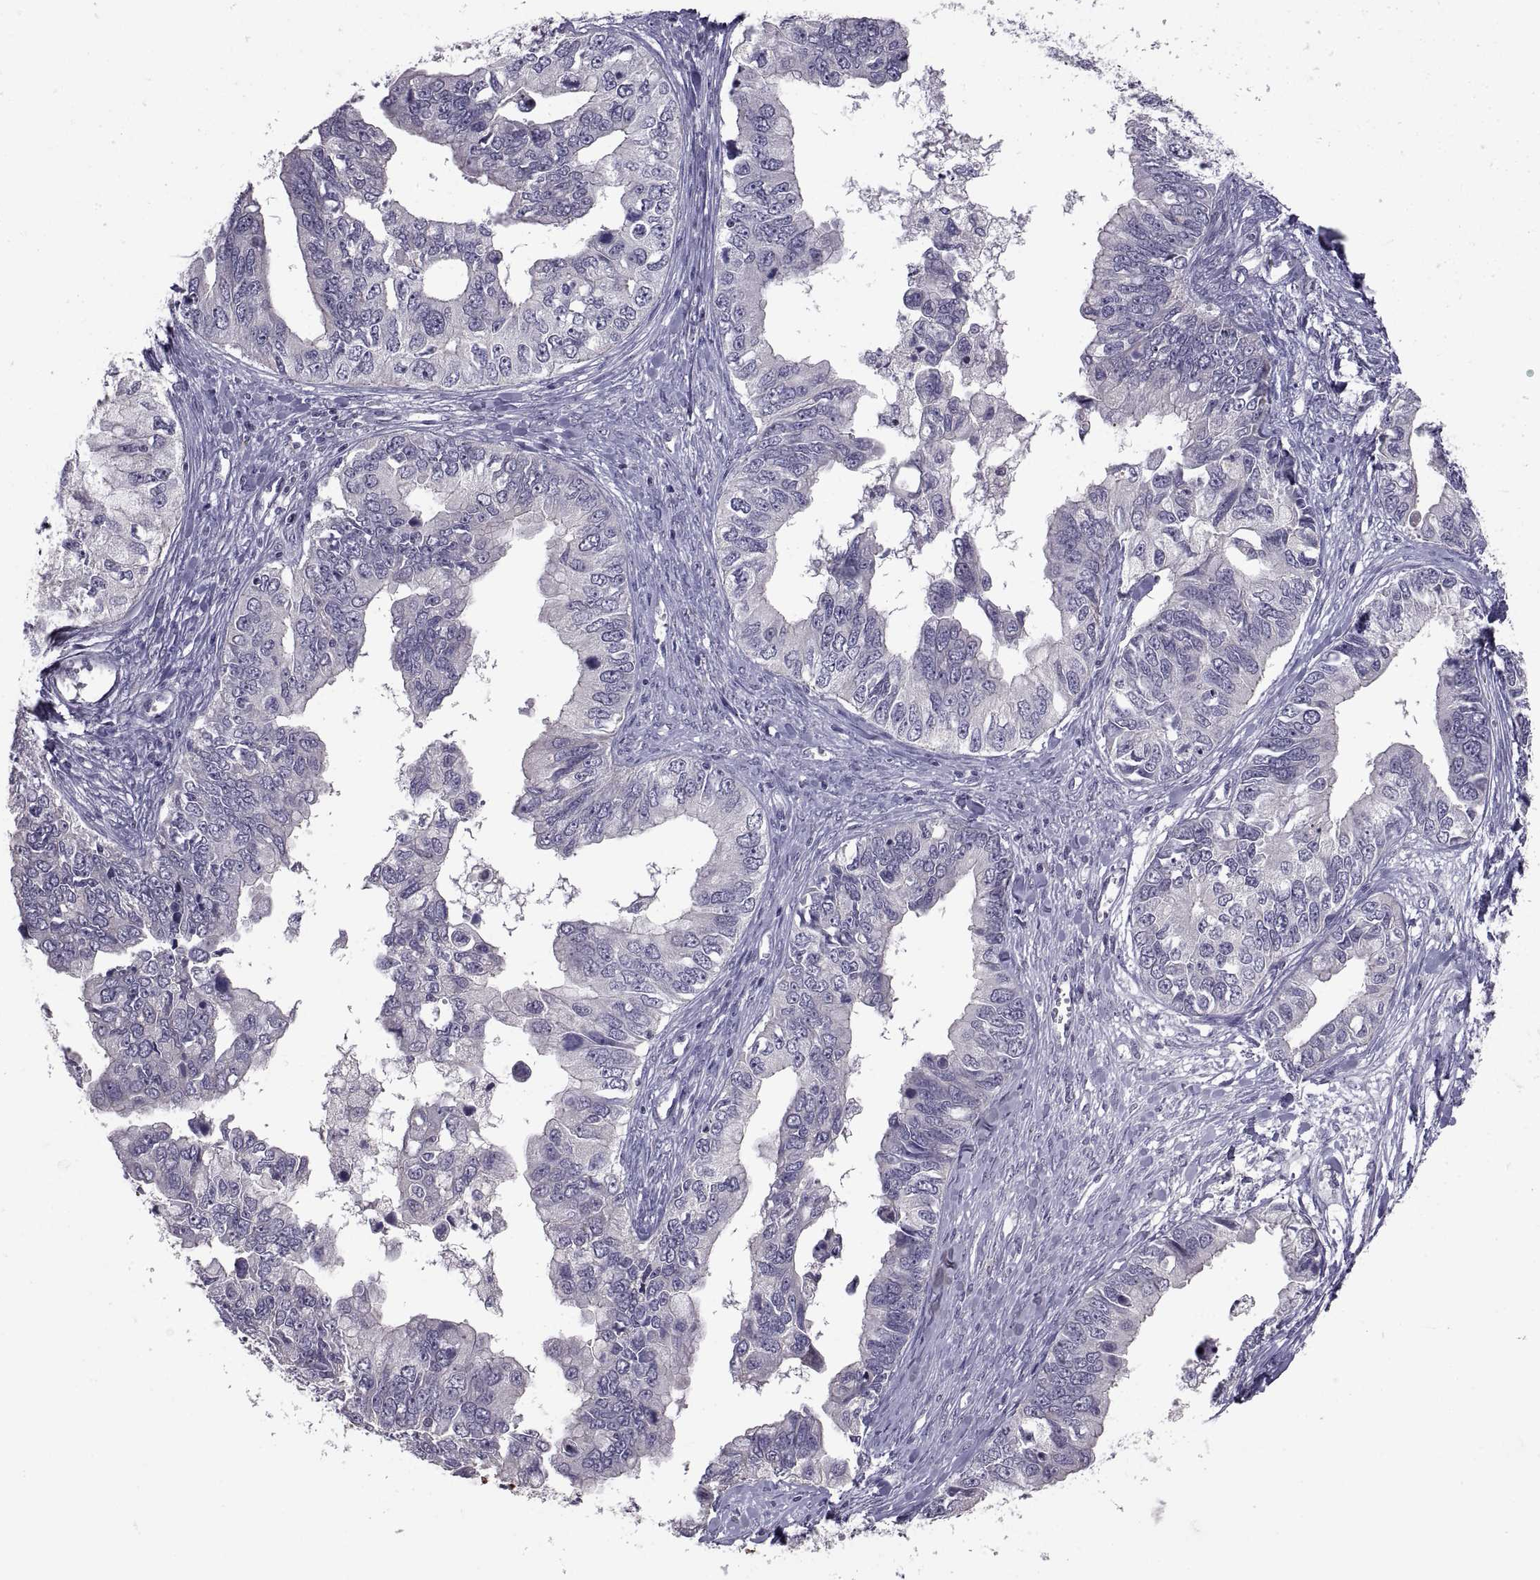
{"staining": {"intensity": "negative", "quantity": "none", "location": "none"}, "tissue": "ovarian cancer", "cell_type": "Tumor cells", "image_type": "cancer", "snomed": [{"axis": "morphology", "description": "Cystadenocarcinoma, mucinous, NOS"}, {"axis": "topography", "description": "Ovary"}], "caption": "An image of ovarian cancer (mucinous cystadenocarcinoma) stained for a protein shows no brown staining in tumor cells. Brightfield microscopy of immunohistochemistry (IHC) stained with DAB (brown) and hematoxylin (blue), captured at high magnification.", "gene": "NPTX2", "patient": {"sex": "female", "age": 76}}